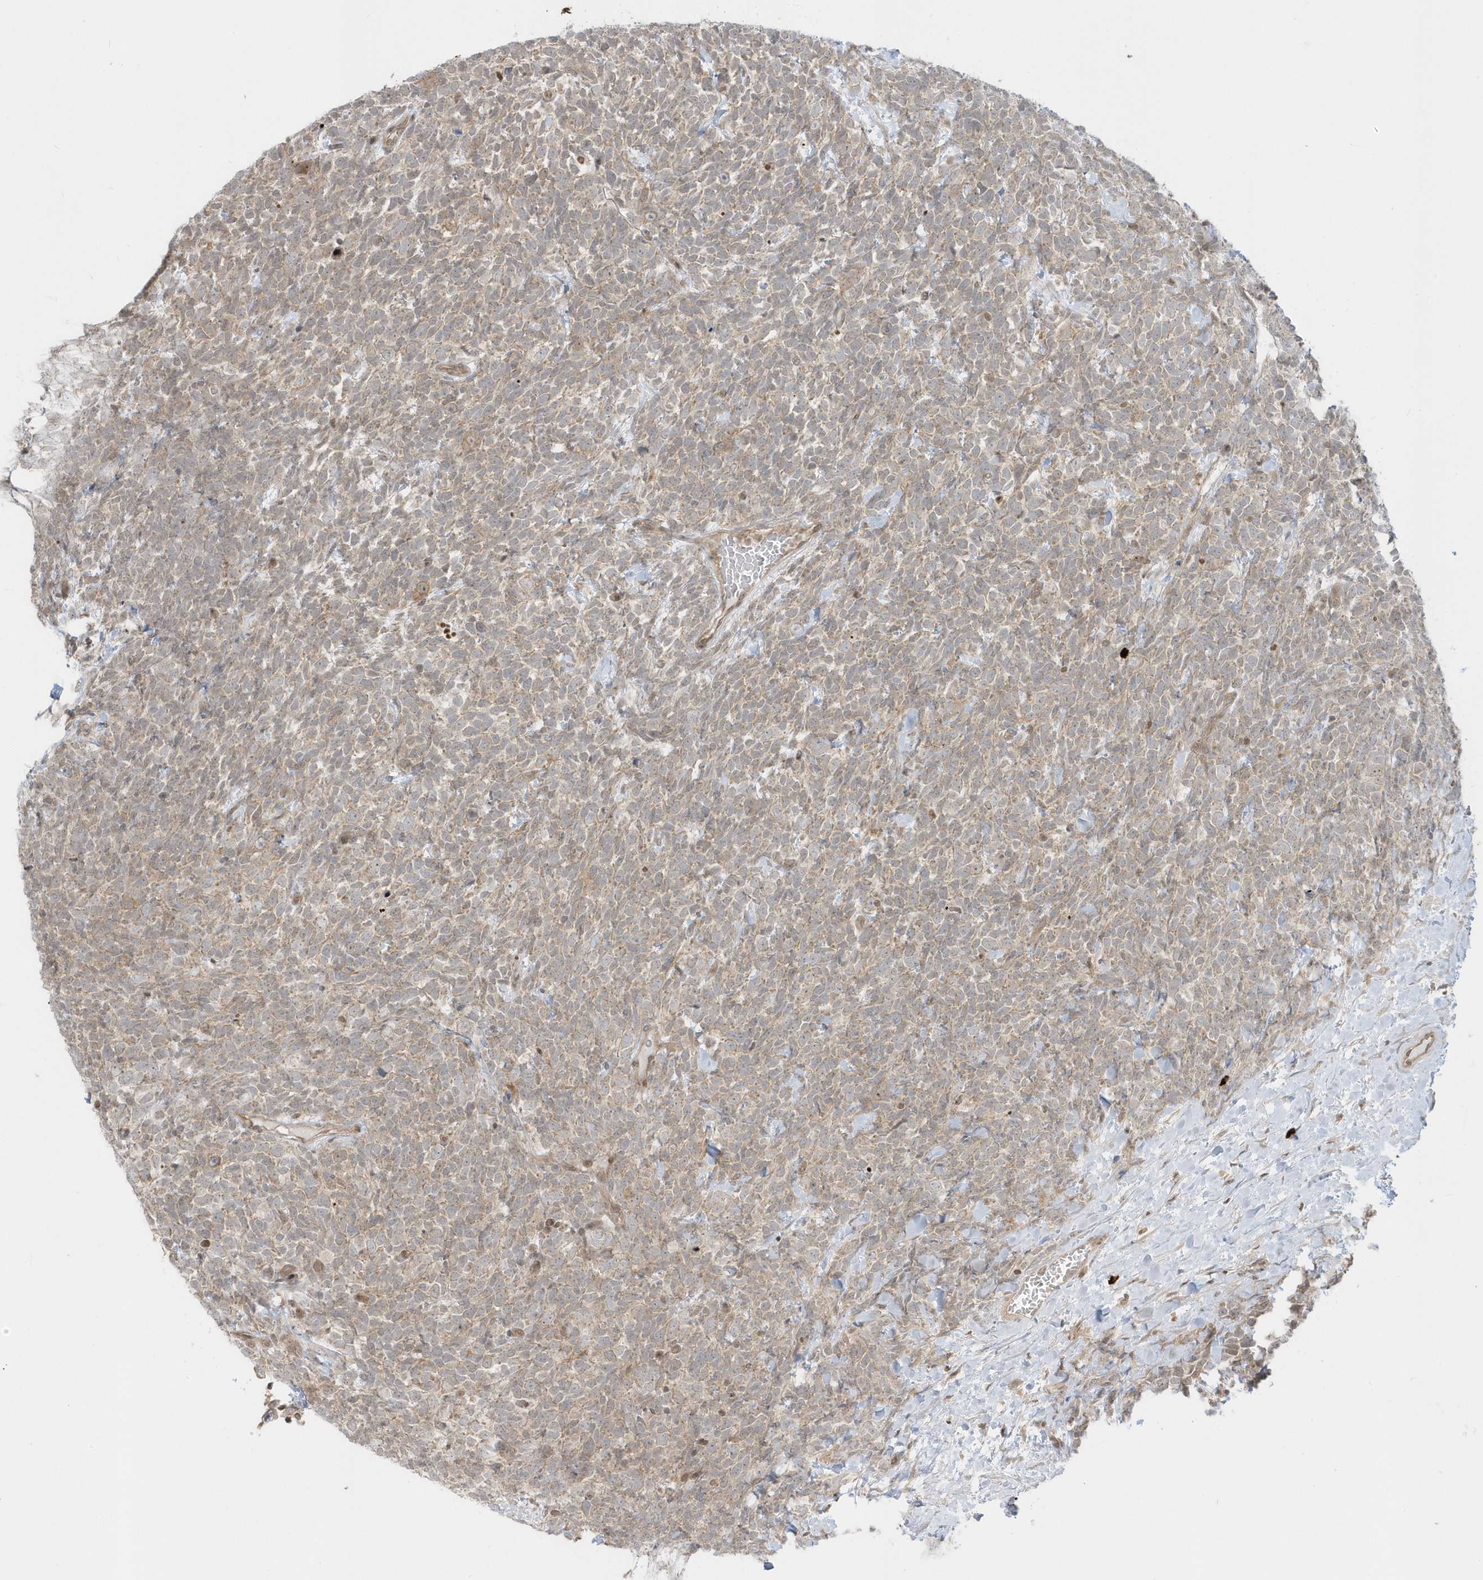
{"staining": {"intensity": "weak", "quantity": "25%-75%", "location": "cytoplasmic/membranous"}, "tissue": "urothelial cancer", "cell_type": "Tumor cells", "image_type": "cancer", "snomed": [{"axis": "morphology", "description": "Urothelial carcinoma, High grade"}, {"axis": "topography", "description": "Urinary bladder"}], "caption": "High-grade urothelial carcinoma tissue reveals weak cytoplasmic/membranous positivity in about 25%-75% of tumor cells", "gene": "PPP1R7", "patient": {"sex": "female", "age": 82}}